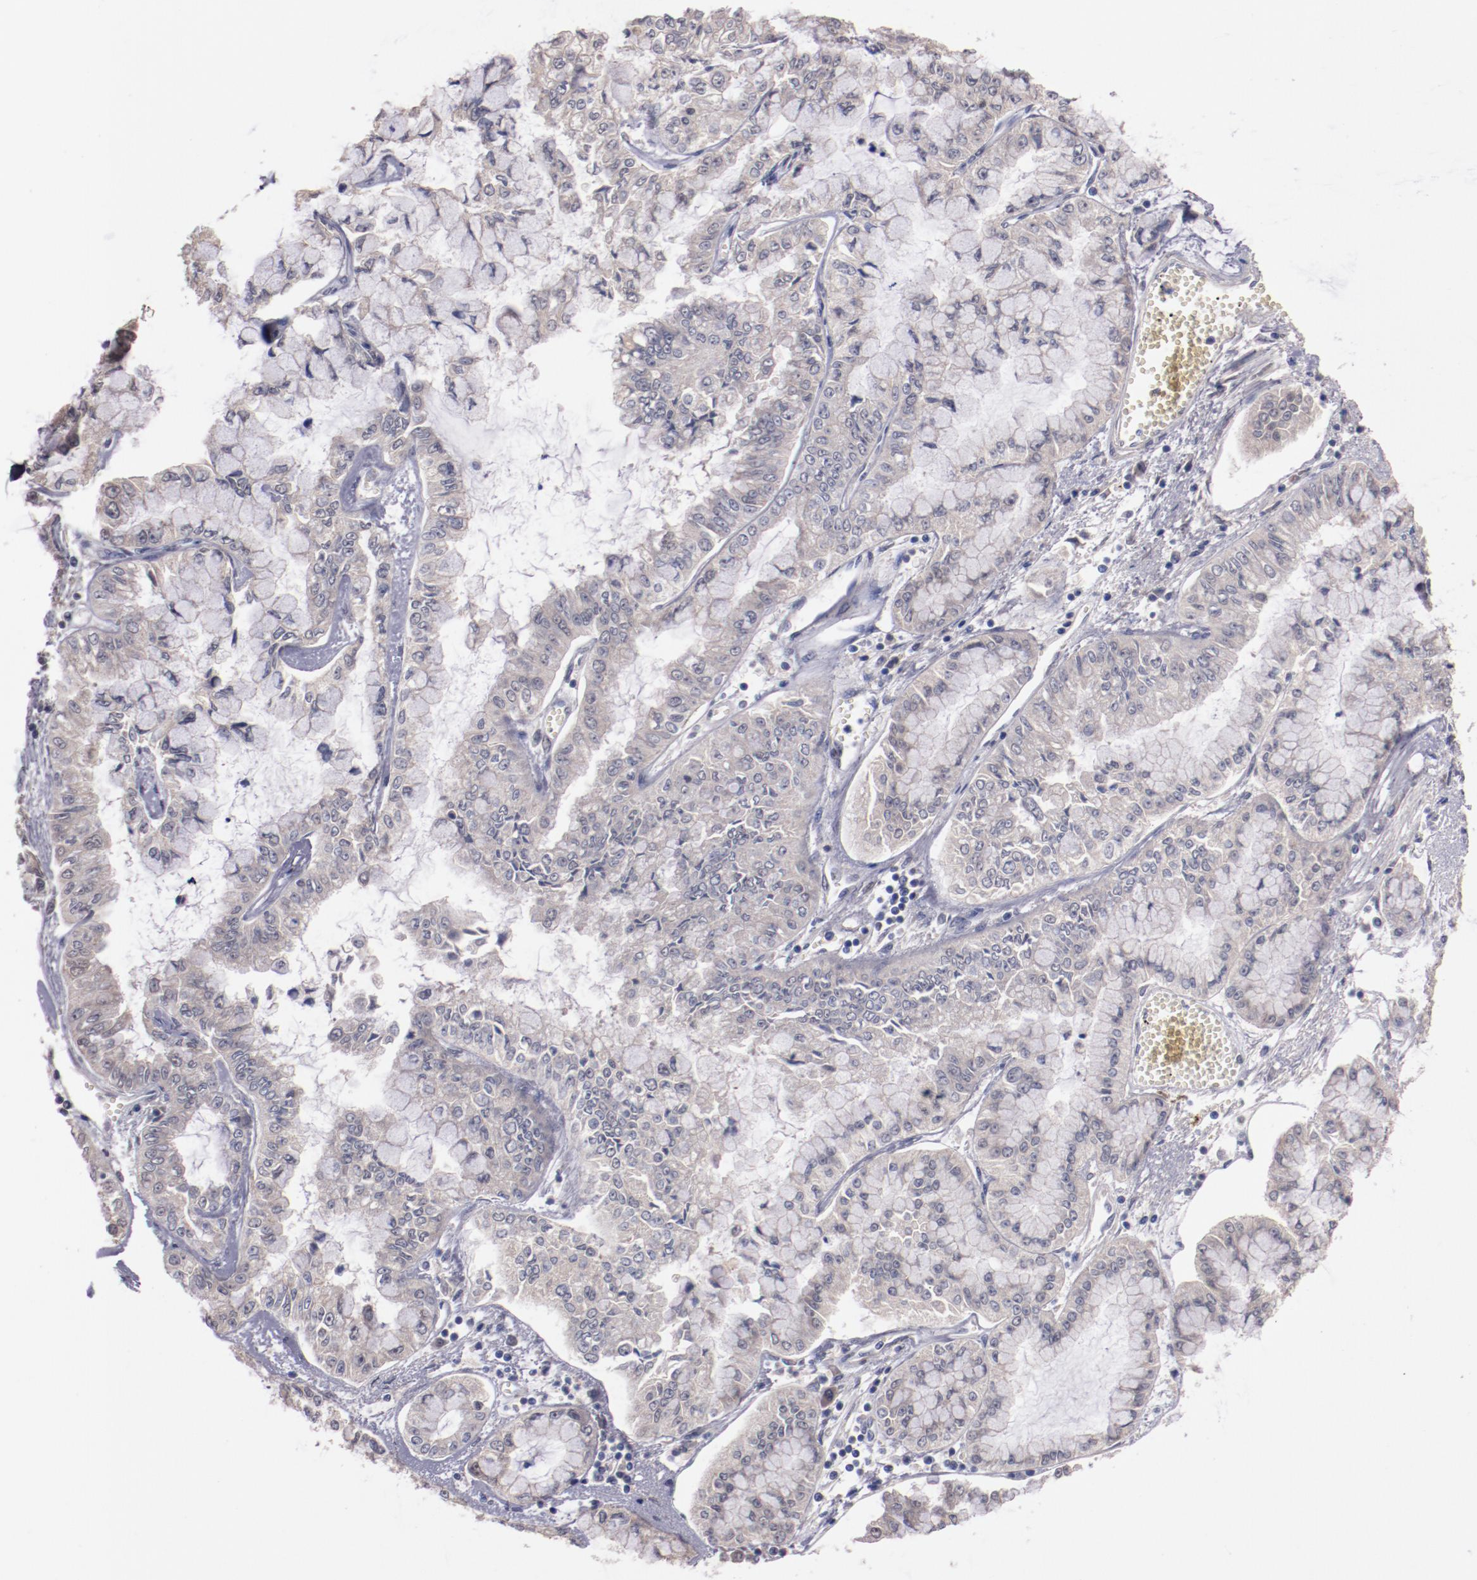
{"staining": {"intensity": "weak", "quantity": "25%-75%", "location": "cytoplasmic/membranous"}, "tissue": "liver cancer", "cell_type": "Tumor cells", "image_type": "cancer", "snomed": [{"axis": "morphology", "description": "Cholangiocarcinoma"}, {"axis": "topography", "description": "Liver"}], "caption": "The immunohistochemical stain shows weak cytoplasmic/membranous expression in tumor cells of liver cancer (cholangiocarcinoma) tissue.", "gene": "FAM81A", "patient": {"sex": "female", "age": 79}}